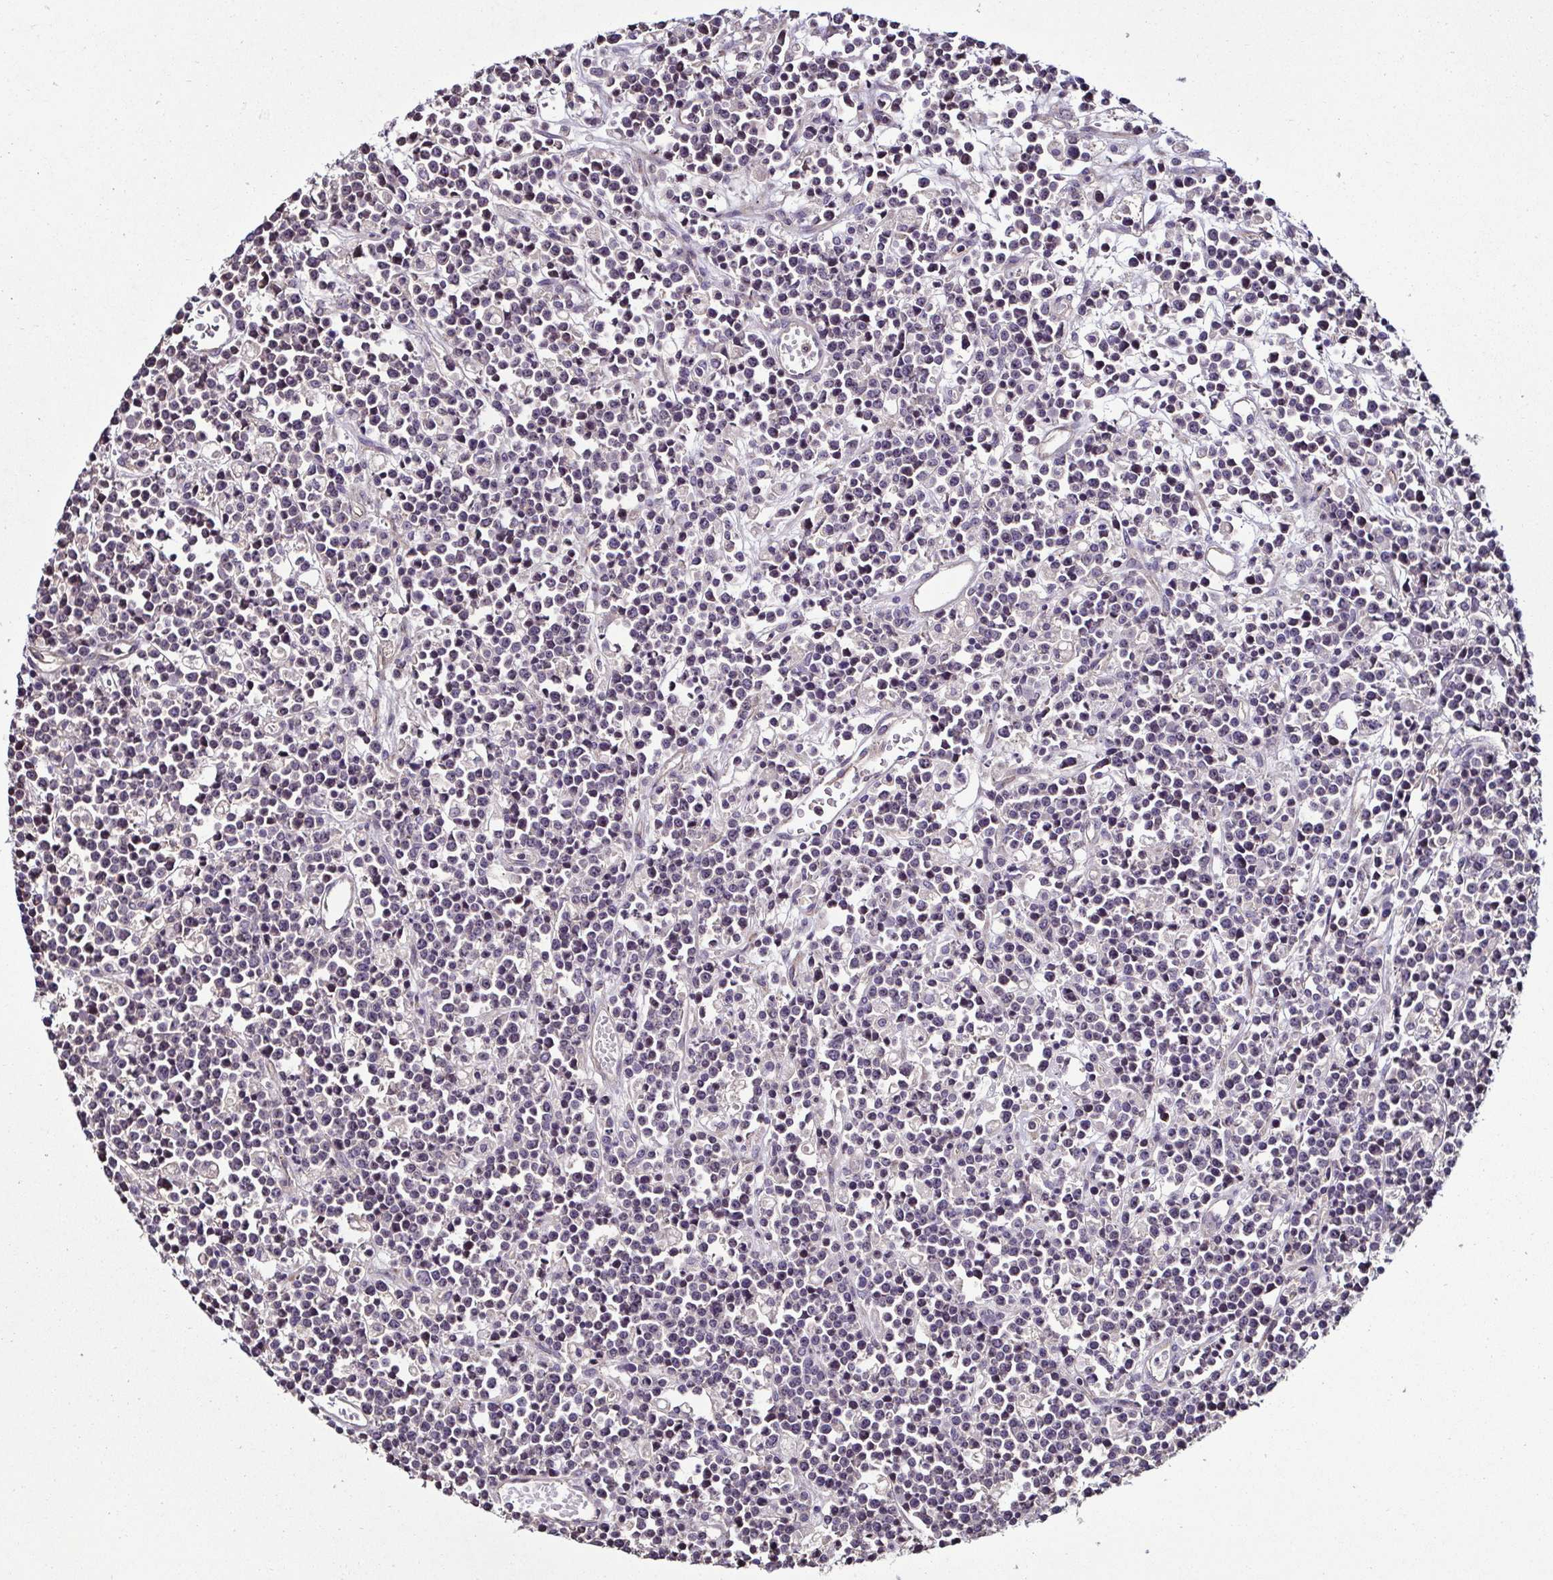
{"staining": {"intensity": "negative", "quantity": "none", "location": "none"}, "tissue": "lymphoma", "cell_type": "Tumor cells", "image_type": "cancer", "snomed": [{"axis": "morphology", "description": "Malignant lymphoma, non-Hodgkin's type, High grade"}, {"axis": "topography", "description": "Ovary"}], "caption": "Photomicrograph shows no significant protein positivity in tumor cells of lymphoma.", "gene": "LMOD2", "patient": {"sex": "female", "age": 56}}